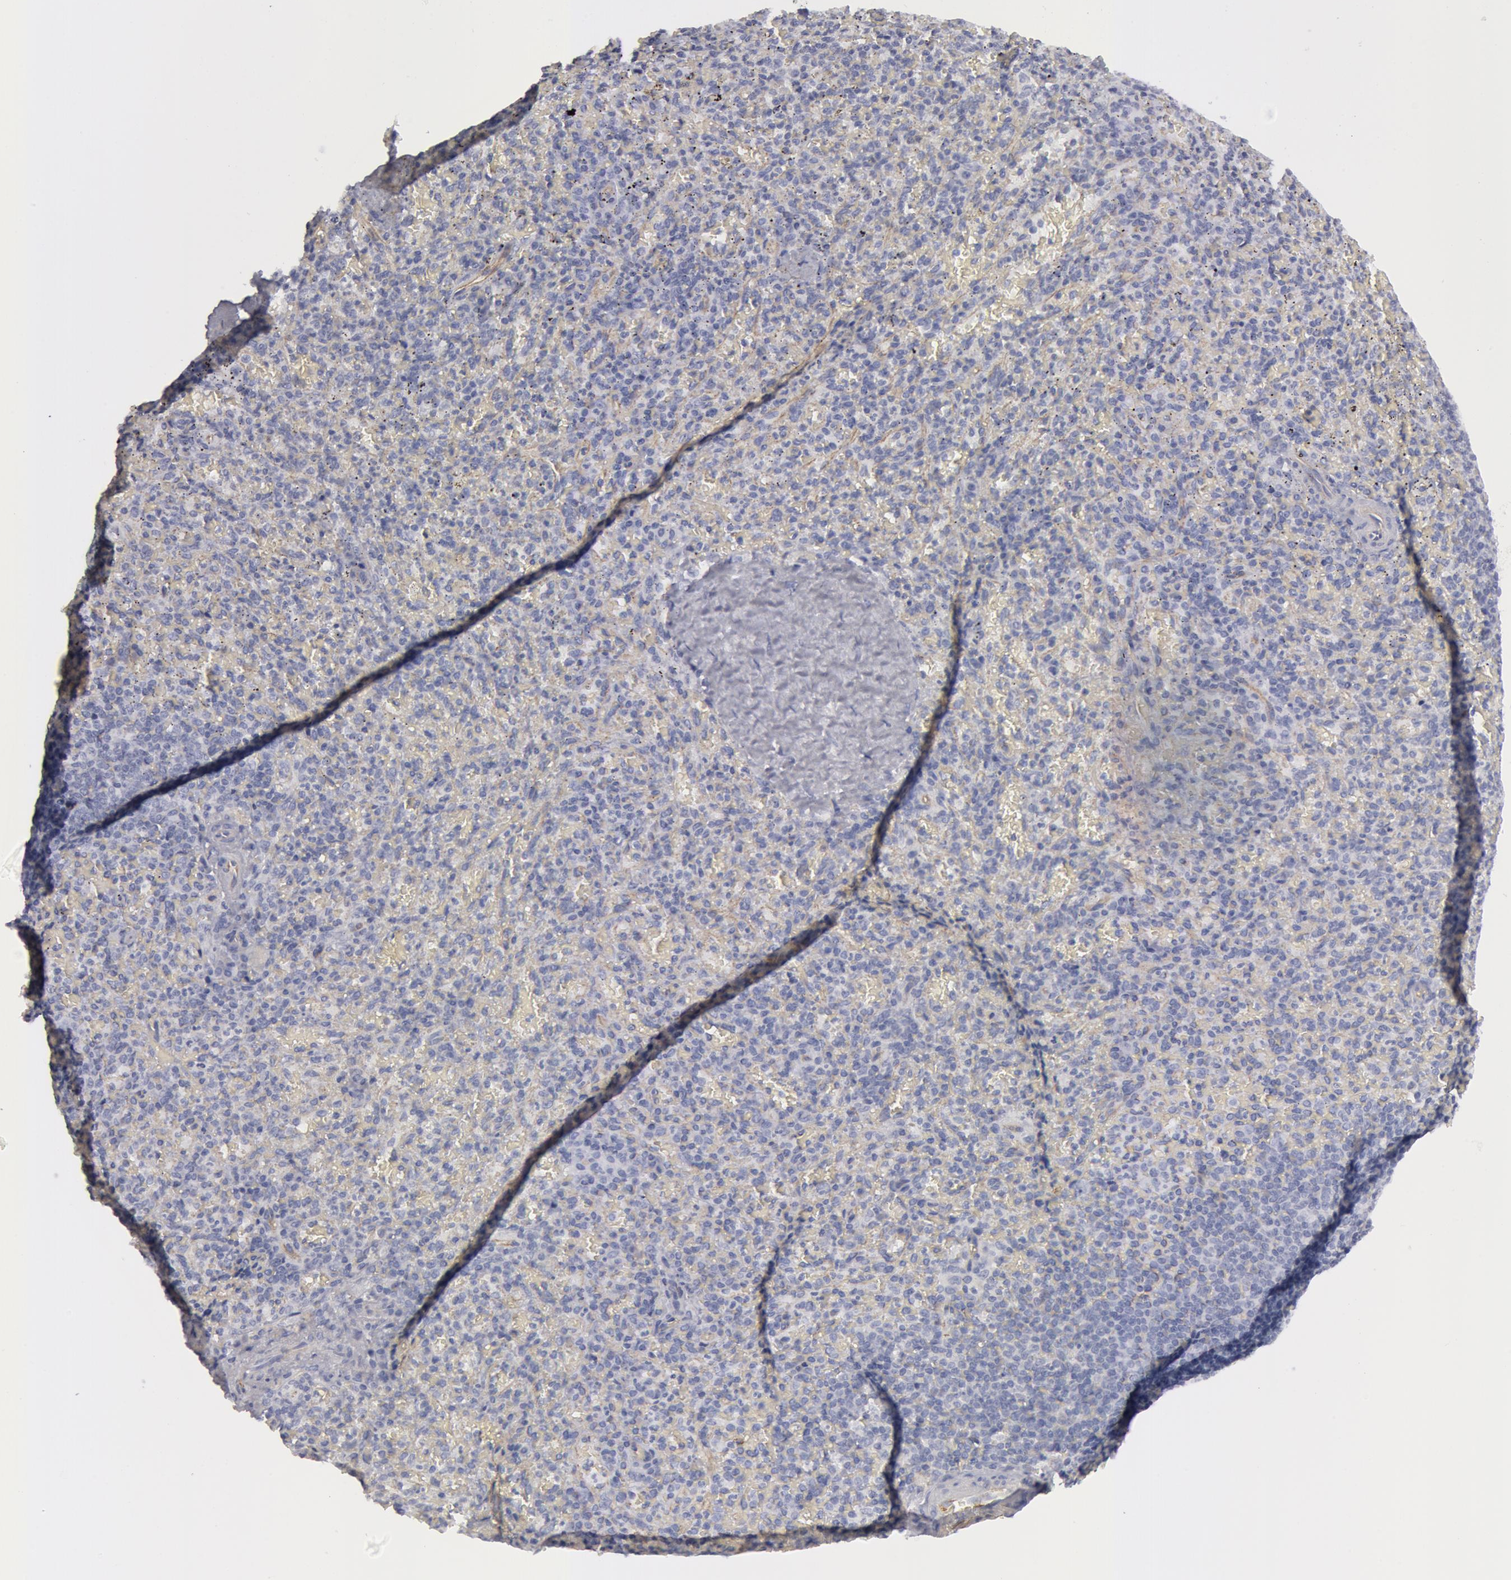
{"staining": {"intensity": "negative", "quantity": "none", "location": "none"}, "tissue": "spleen", "cell_type": "Cells in red pulp", "image_type": "normal", "snomed": [{"axis": "morphology", "description": "Normal tissue, NOS"}, {"axis": "topography", "description": "Spleen"}], "caption": "IHC image of unremarkable human spleen stained for a protein (brown), which reveals no staining in cells in red pulp.", "gene": "SMC1B", "patient": {"sex": "female", "age": 50}}